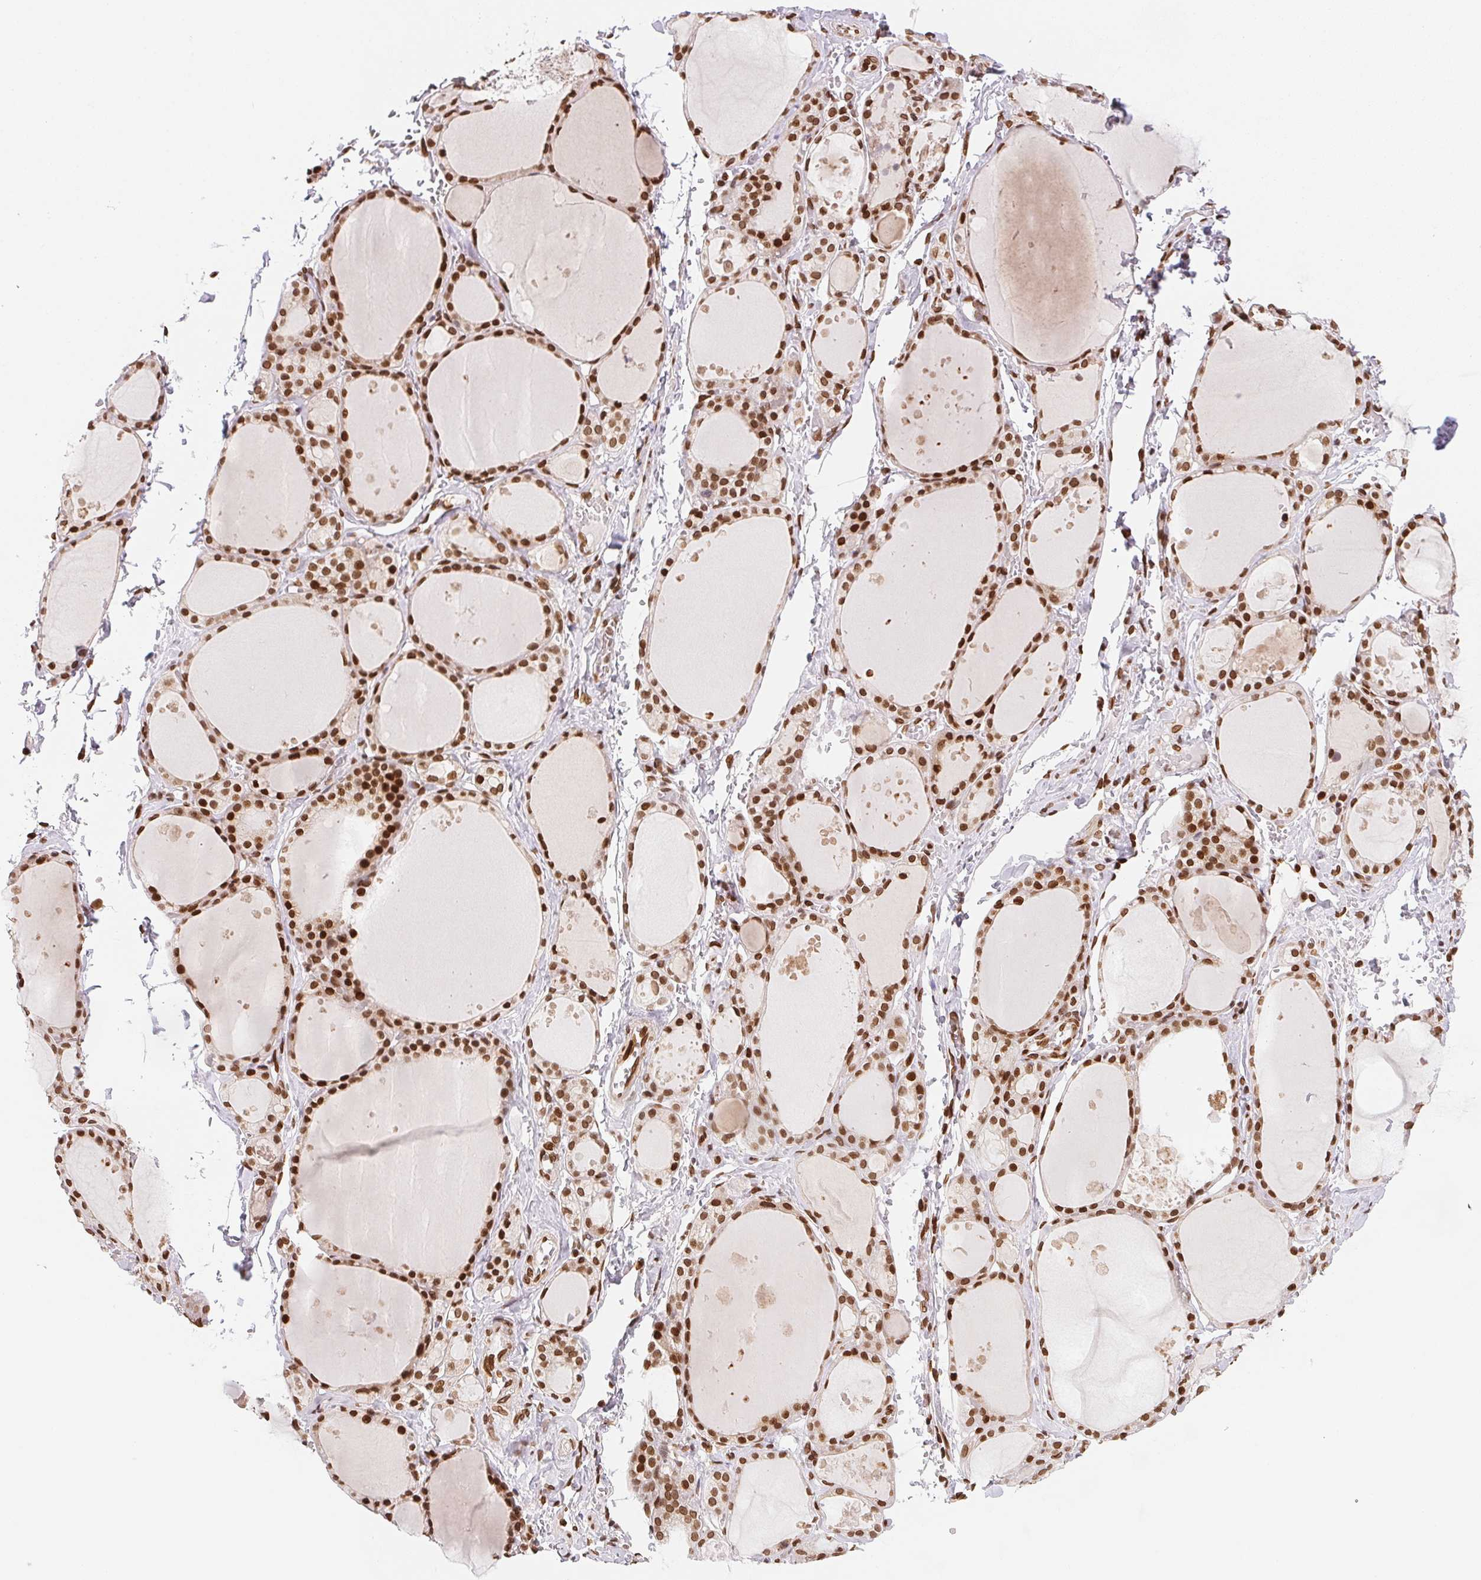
{"staining": {"intensity": "strong", "quantity": ">75%", "location": "nuclear"}, "tissue": "thyroid gland", "cell_type": "Glandular cells", "image_type": "normal", "snomed": [{"axis": "morphology", "description": "Normal tissue, NOS"}, {"axis": "topography", "description": "Thyroid gland"}], "caption": "Immunohistochemistry (DAB) staining of benign human thyroid gland shows strong nuclear protein positivity in about >75% of glandular cells. (DAB IHC, brown staining for protein, blue staining for nuclei).", "gene": "SAP30BP", "patient": {"sex": "male", "age": 68}}